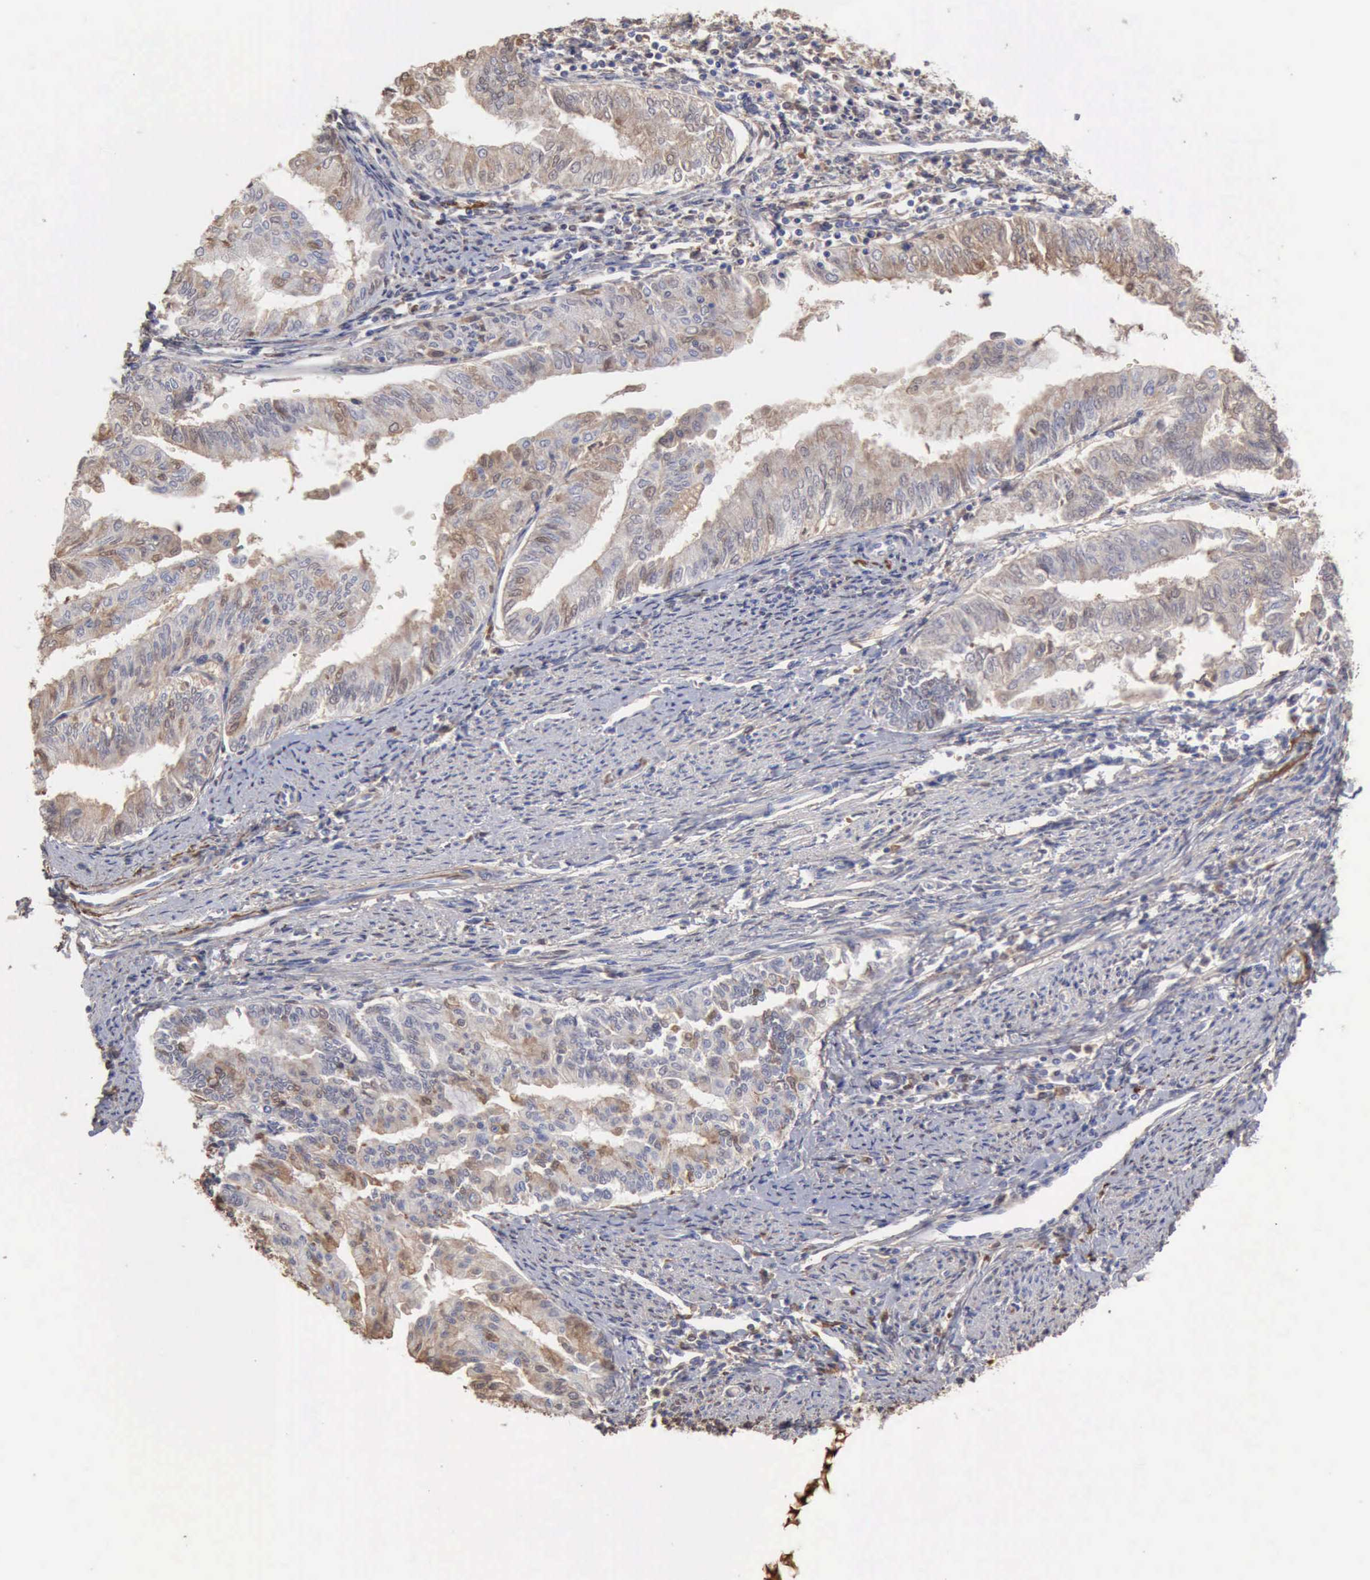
{"staining": {"intensity": "weak", "quantity": "<25%", "location": "cytoplasmic/membranous,nuclear"}, "tissue": "endometrial cancer", "cell_type": "Tumor cells", "image_type": "cancer", "snomed": [{"axis": "morphology", "description": "Adenocarcinoma, NOS"}, {"axis": "topography", "description": "Endometrium"}], "caption": "Protein analysis of endometrial adenocarcinoma displays no significant staining in tumor cells.", "gene": "SERPINA1", "patient": {"sex": "female", "age": 66}}